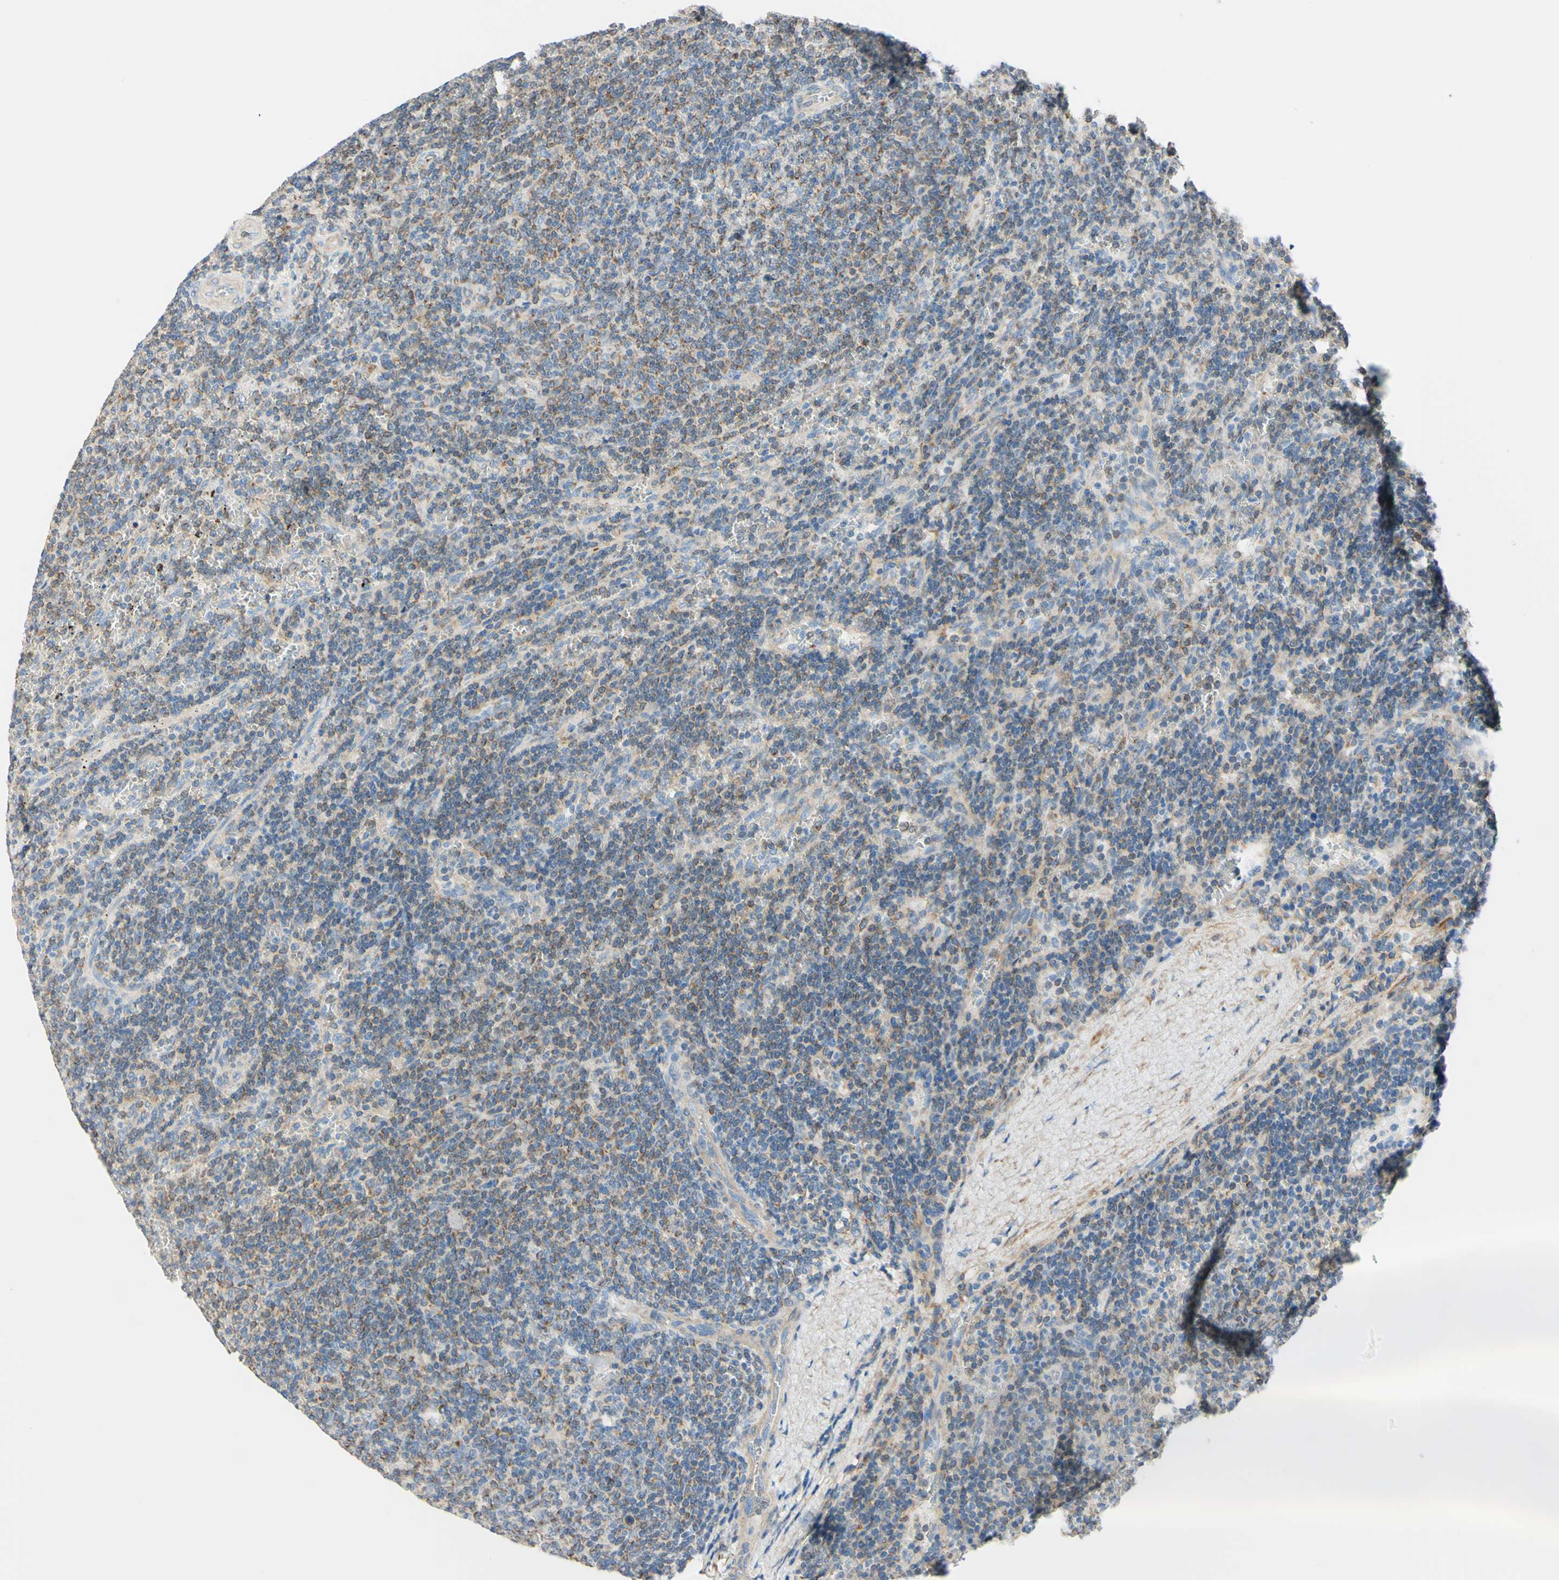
{"staining": {"intensity": "moderate", "quantity": "<25%", "location": "cytoplasmic/membranous"}, "tissue": "lymphoma", "cell_type": "Tumor cells", "image_type": "cancer", "snomed": [{"axis": "morphology", "description": "Malignant lymphoma, non-Hodgkin's type, Low grade"}, {"axis": "topography", "description": "Spleen"}], "caption": "High-magnification brightfield microscopy of malignant lymphoma, non-Hodgkin's type (low-grade) stained with DAB (3,3'-diaminobenzidine) (brown) and counterstained with hematoxylin (blue). tumor cells exhibit moderate cytoplasmic/membranous expression is identified in approximately<25% of cells.", "gene": "RETREG2", "patient": {"sex": "female", "age": 50}}